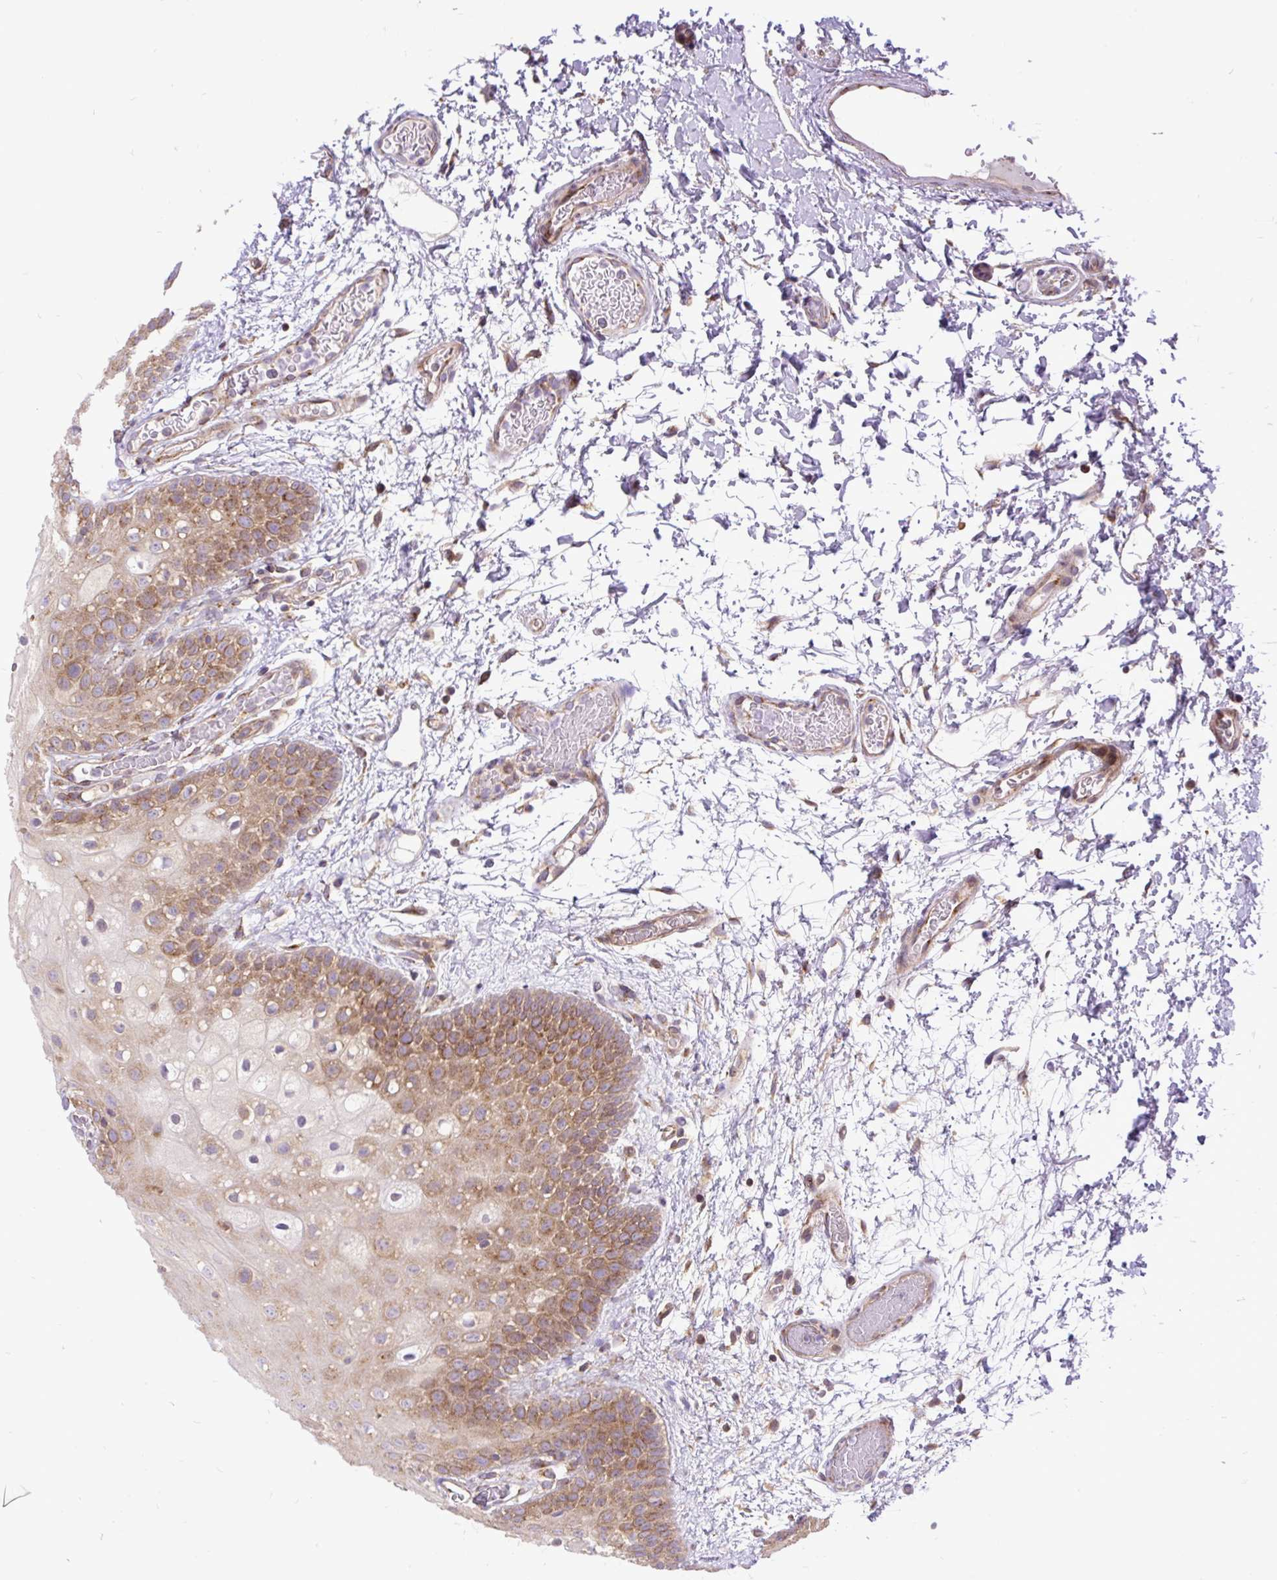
{"staining": {"intensity": "moderate", "quantity": "25%-75%", "location": "cytoplasmic/membranous"}, "tissue": "oral mucosa", "cell_type": "Squamous epithelial cells", "image_type": "normal", "snomed": [{"axis": "morphology", "description": "Normal tissue, NOS"}, {"axis": "morphology", "description": "Squamous cell carcinoma, NOS"}, {"axis": "topography", "description": "Oral tissue"}, {"axis": "topography", "description": "Tounge, NOS"}, {"axis": "topography", "description": "Head-Neck"}], "caption": "Protein staining of unremarkable oral mucosa demonstrates moderate cytoplasmic/membranous positivity in approximately 25%-75% of squamous epithelial cells.", "gene": "TRIM17", "patient": {"sex": "male", "age": 76}}